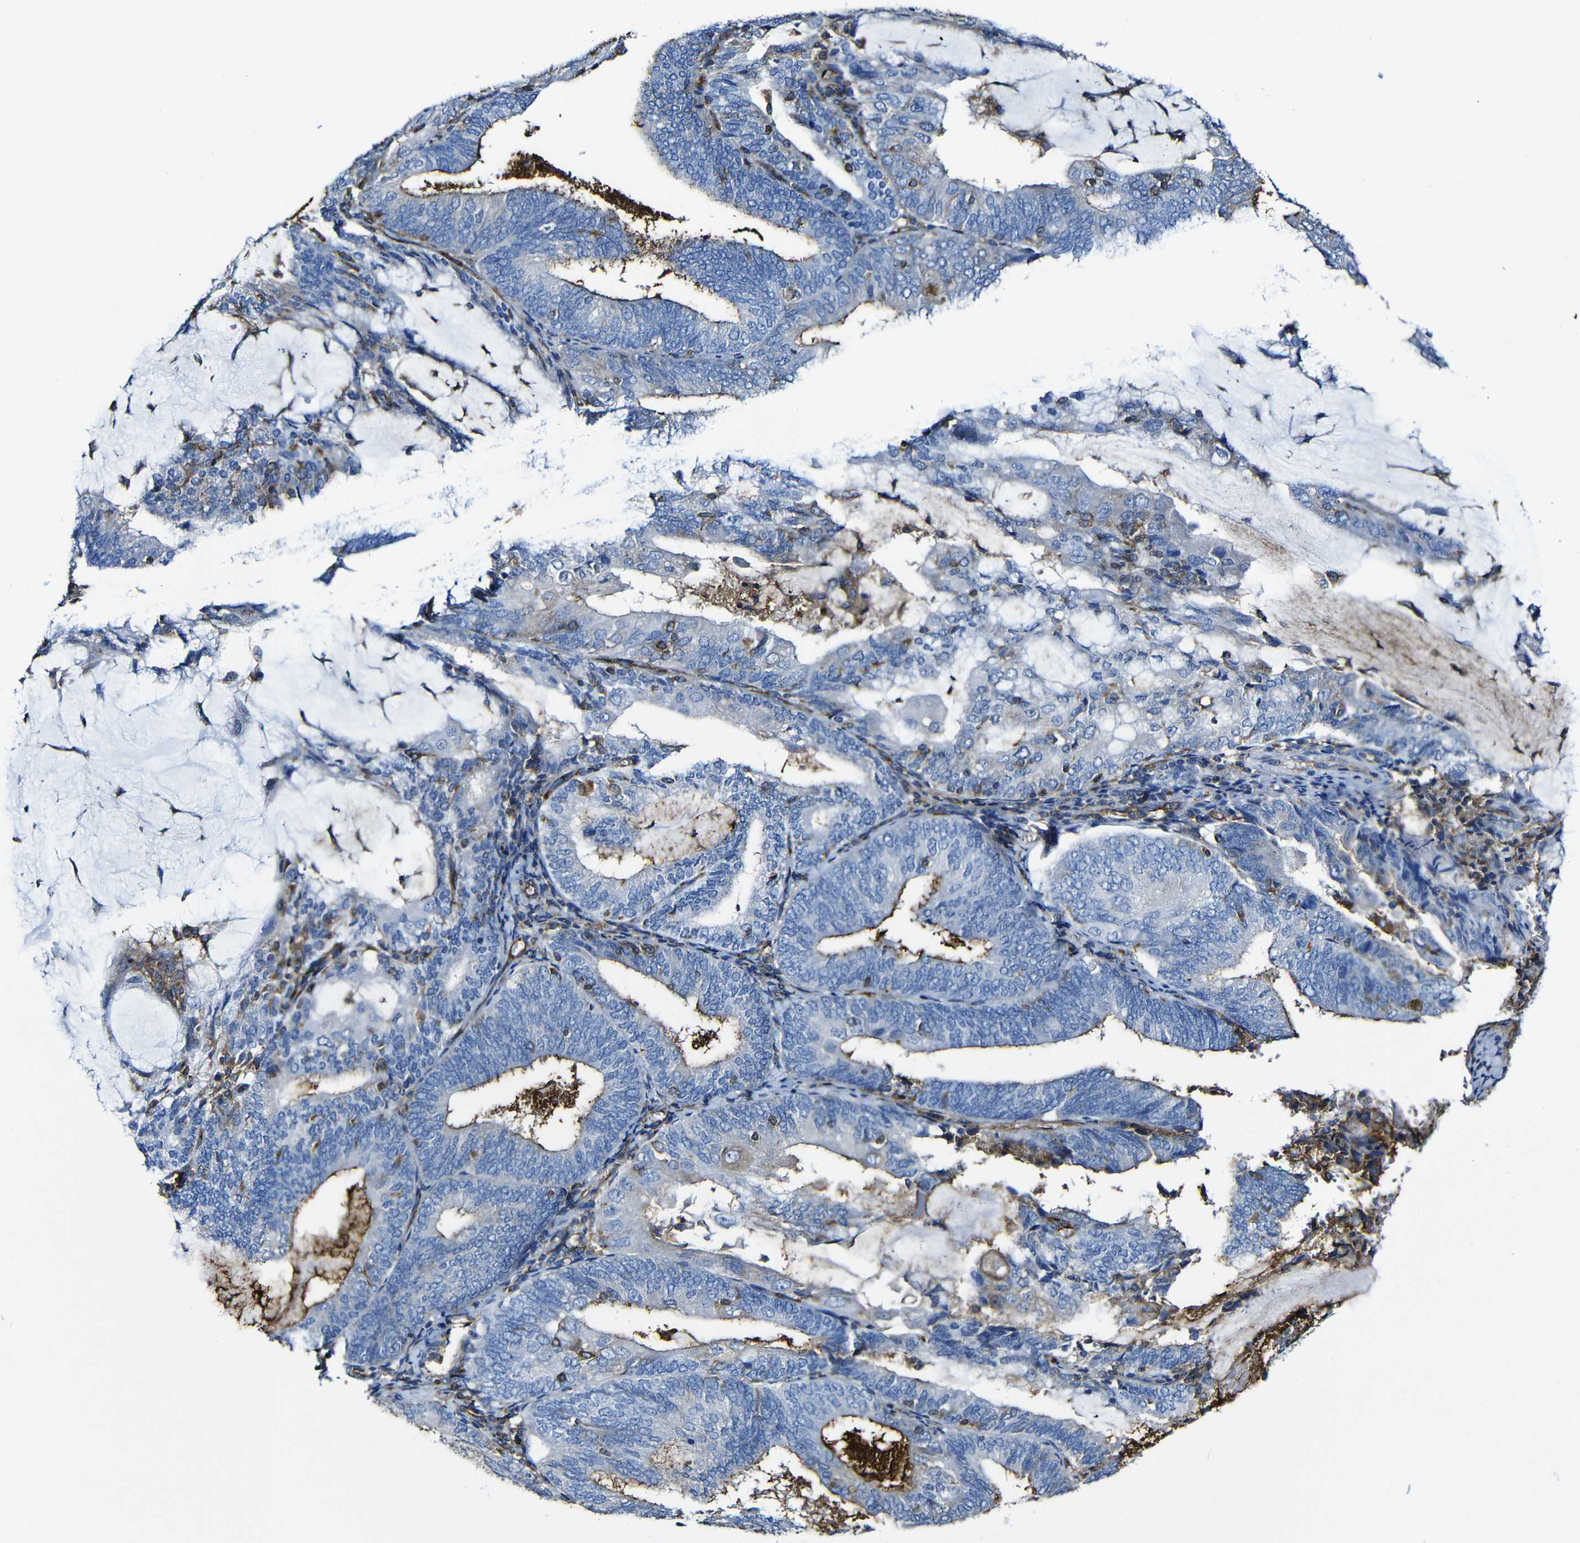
{"staining": {"intensity": "moderate", "quantity": "25%-75%", "location": "cytoplasmic/membranous"}, "tissue": "endometrial cancer", "cell_type": "Tumor cells", "image_type": "cancer", "snomed": [{"axis": "morphology", "description": "Adenocarcinoma, NOS"}, {"axis": "topography", "description": "Endometrium"}], "caption": "Moderate cytoplasmic/membranous protein positivity is seen in about 25%-75% of tumor cells in endometrial cancer.", "gene": "MSN", "patient": {"sex": "female", "age": 81}}